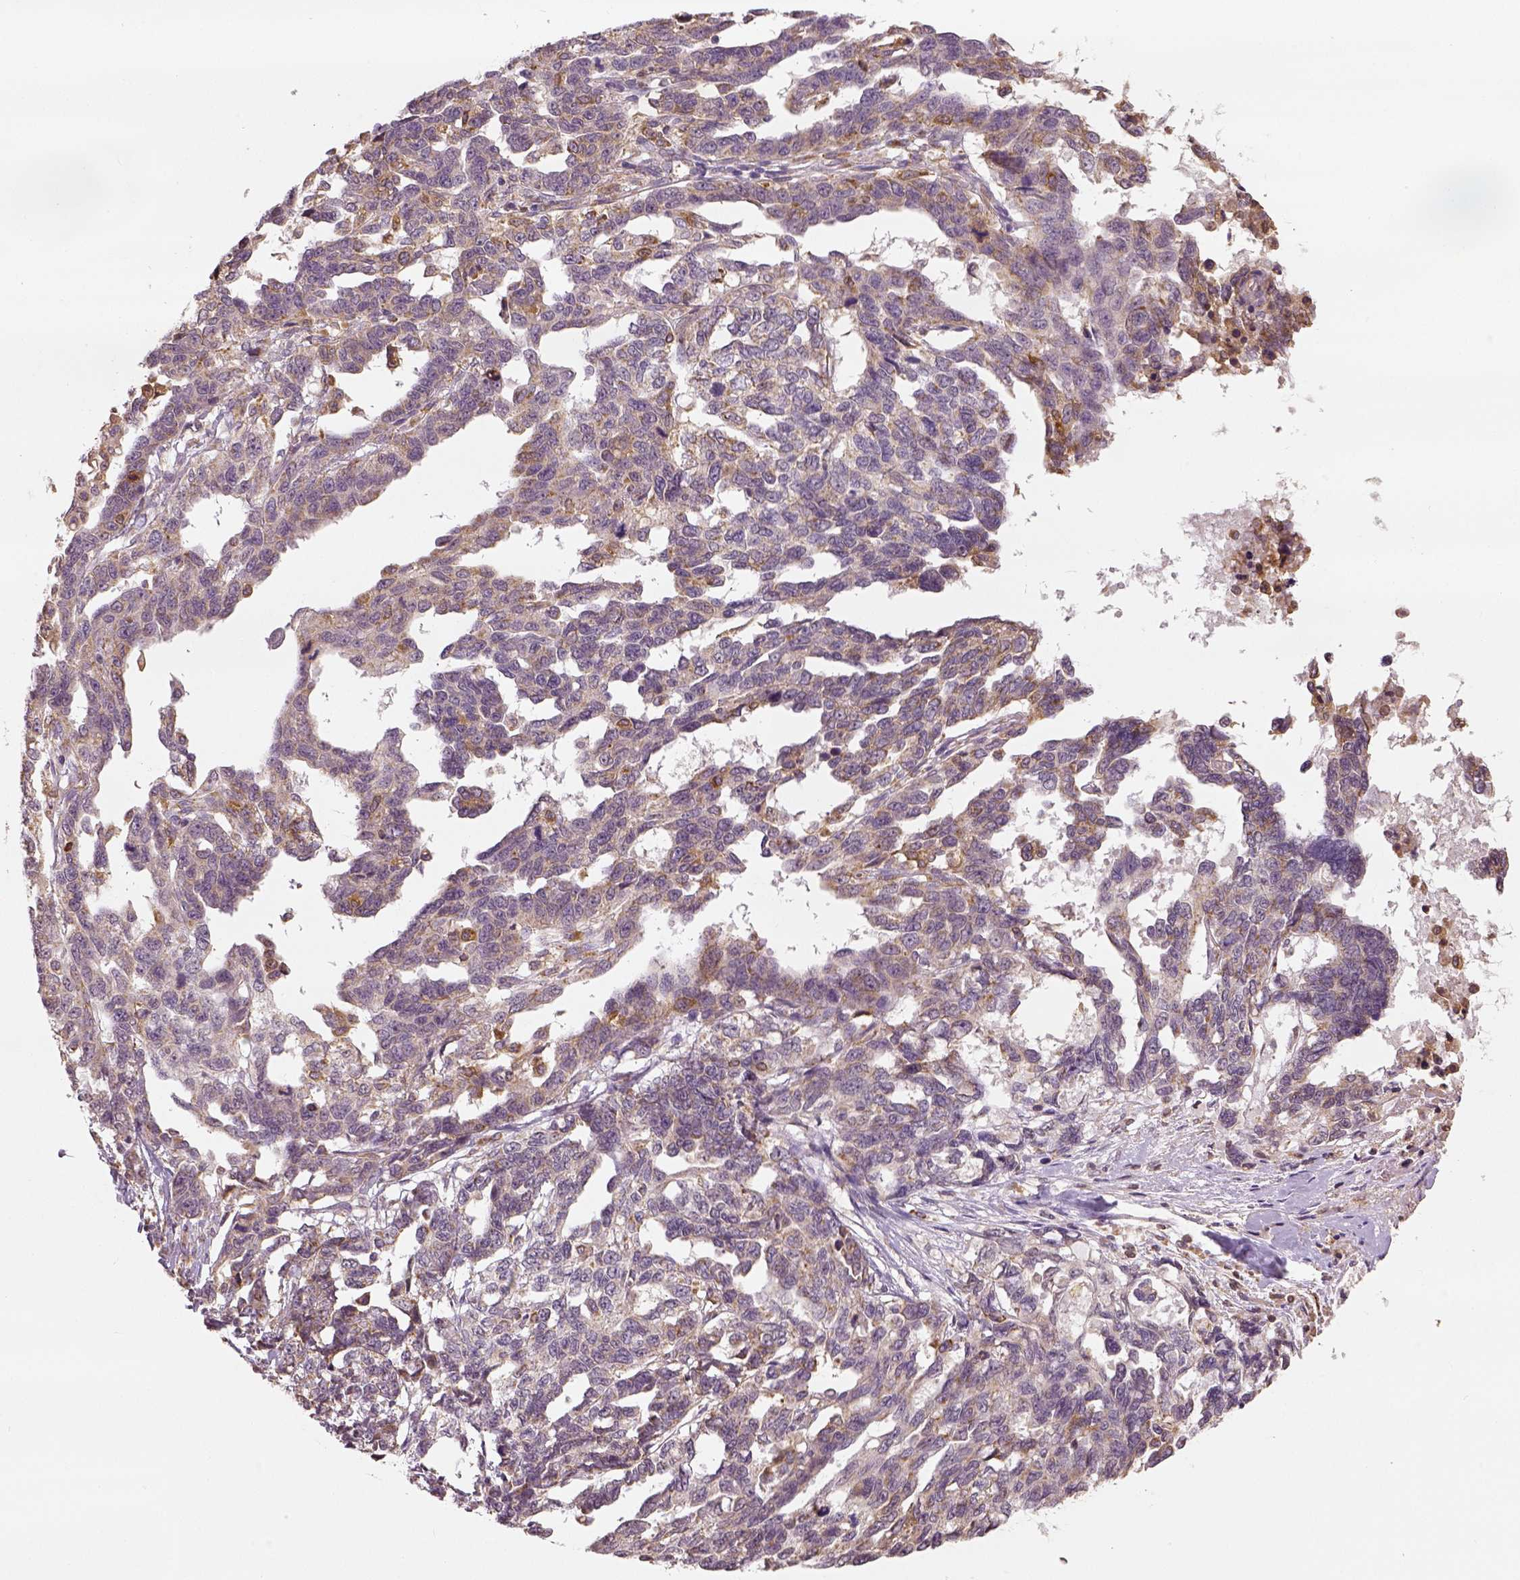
{"staining": {"intensity": "strong", "quantity": "<25%", "location": "cytoplasmic/membranous"}, "tissue": "ovarian cancer", "cell_type": "Tumor cells", "image_type": "cancer", "snomed": [{"axis": "morphology", "description": "Cystadenocarcinoma, serous, NOS"}, {"axis": "topography", "description": "Ovary"}], "caption": "Immunohistochemical staining of human ovarian cancer (serous cystadenocarcinoma) shows strong cytoplasmic/membranous protein staining in approximately <25% of tumor cells.", "gene": "PGAM5", "patient": {"sex": "female", "age": 69}}